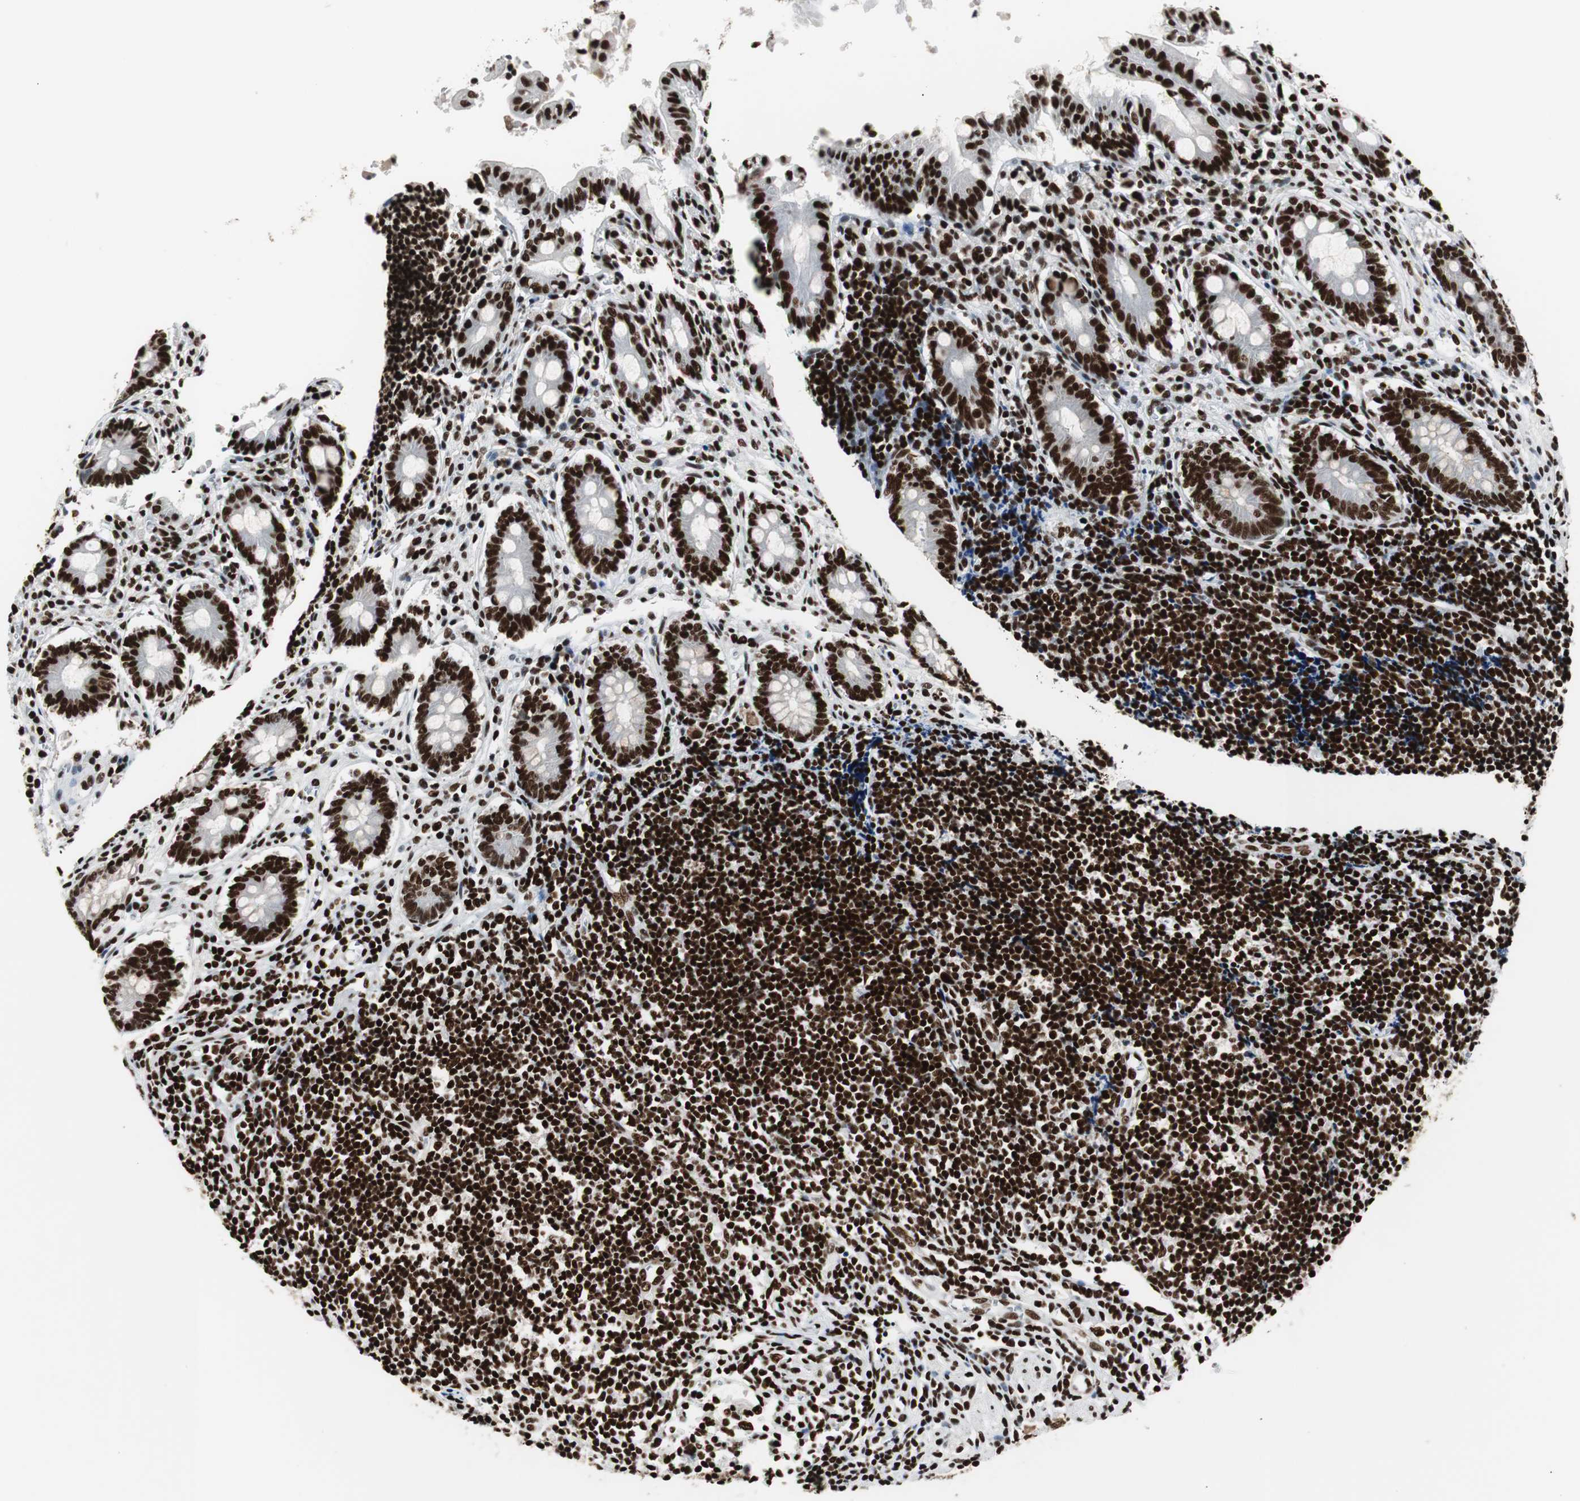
{"staining": {"intensity": "strong", "quantity": ">75%", "location": "nuclear"}, "tissue": "appendix", "cell_type": "Glandular cells", "image_type": "normal", "snomed": [{"axis": "morphology", "description": "Normal tissue, NOS"}, {"axis": "topography", "description": "Appendix"}], "caption": "Immunohistochemical staining of normal appendix displays strong nuclear protein staining in approximately >75% of glandular cells.", "gene": "MTA2", "patient": {"sex": "female", "age": 50}}